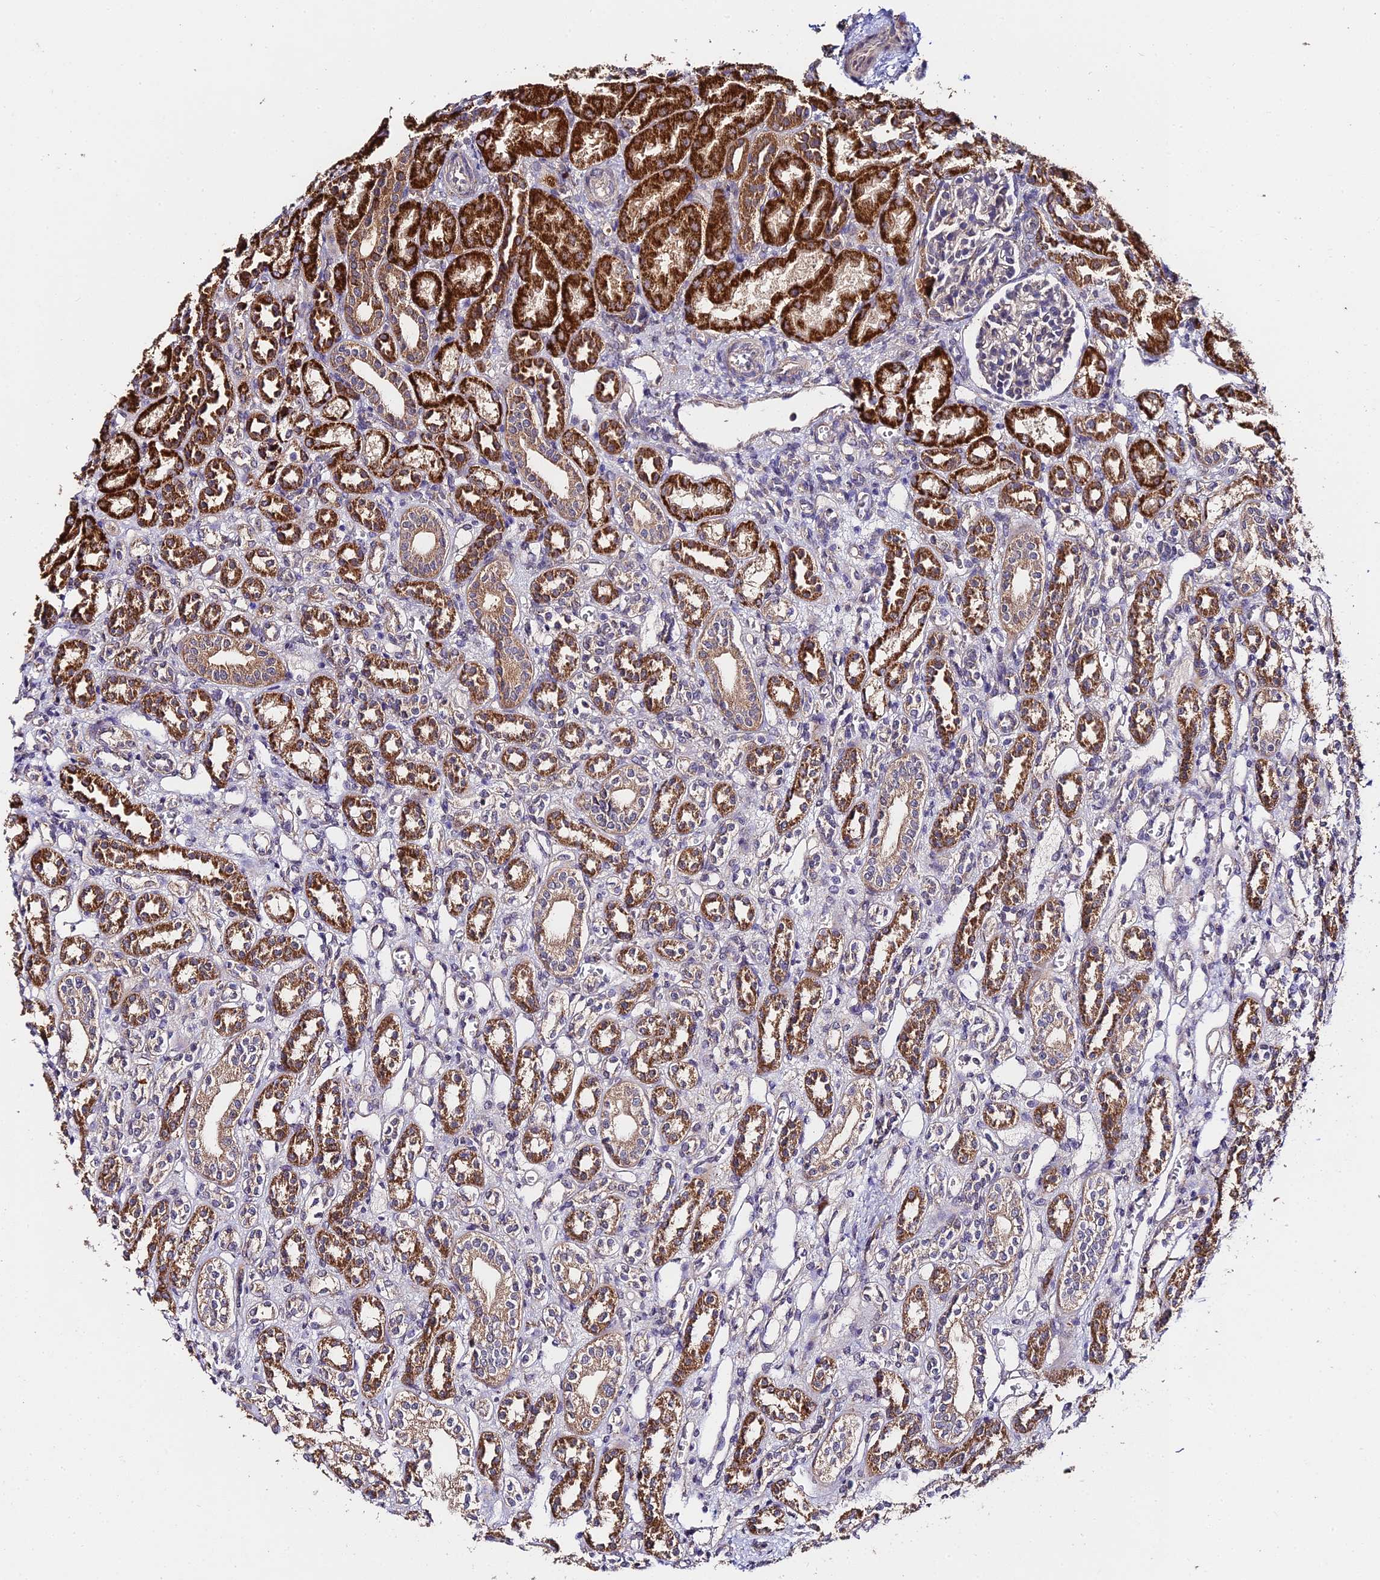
{"staining": {"intensity": "weak", "quantity": "<25%", "location": "cytoplasmic/membranous"}, "tissue": "kidney", "cell_type": "Cells in glomeruli", "image_type": "normal", "snomed": [{"axis": "morphology", "description": "Normal tissue, NOS"}, {"axis": "morphology", "description": "Neoplasm, malignant, NOS"}, {"axis": "topography", "description": "Kidney"}], "caption": "The photomicrograph exhibits no staining of cells in glomeruli in unremarkable kidney. (Brightfield microscopy of DAB (3,3'-diaminobenzidine) immunohistochemistry (IHC) at high magnification).", "gene": "C3orf20", "patient": {"sex": "female", "age": 1}}